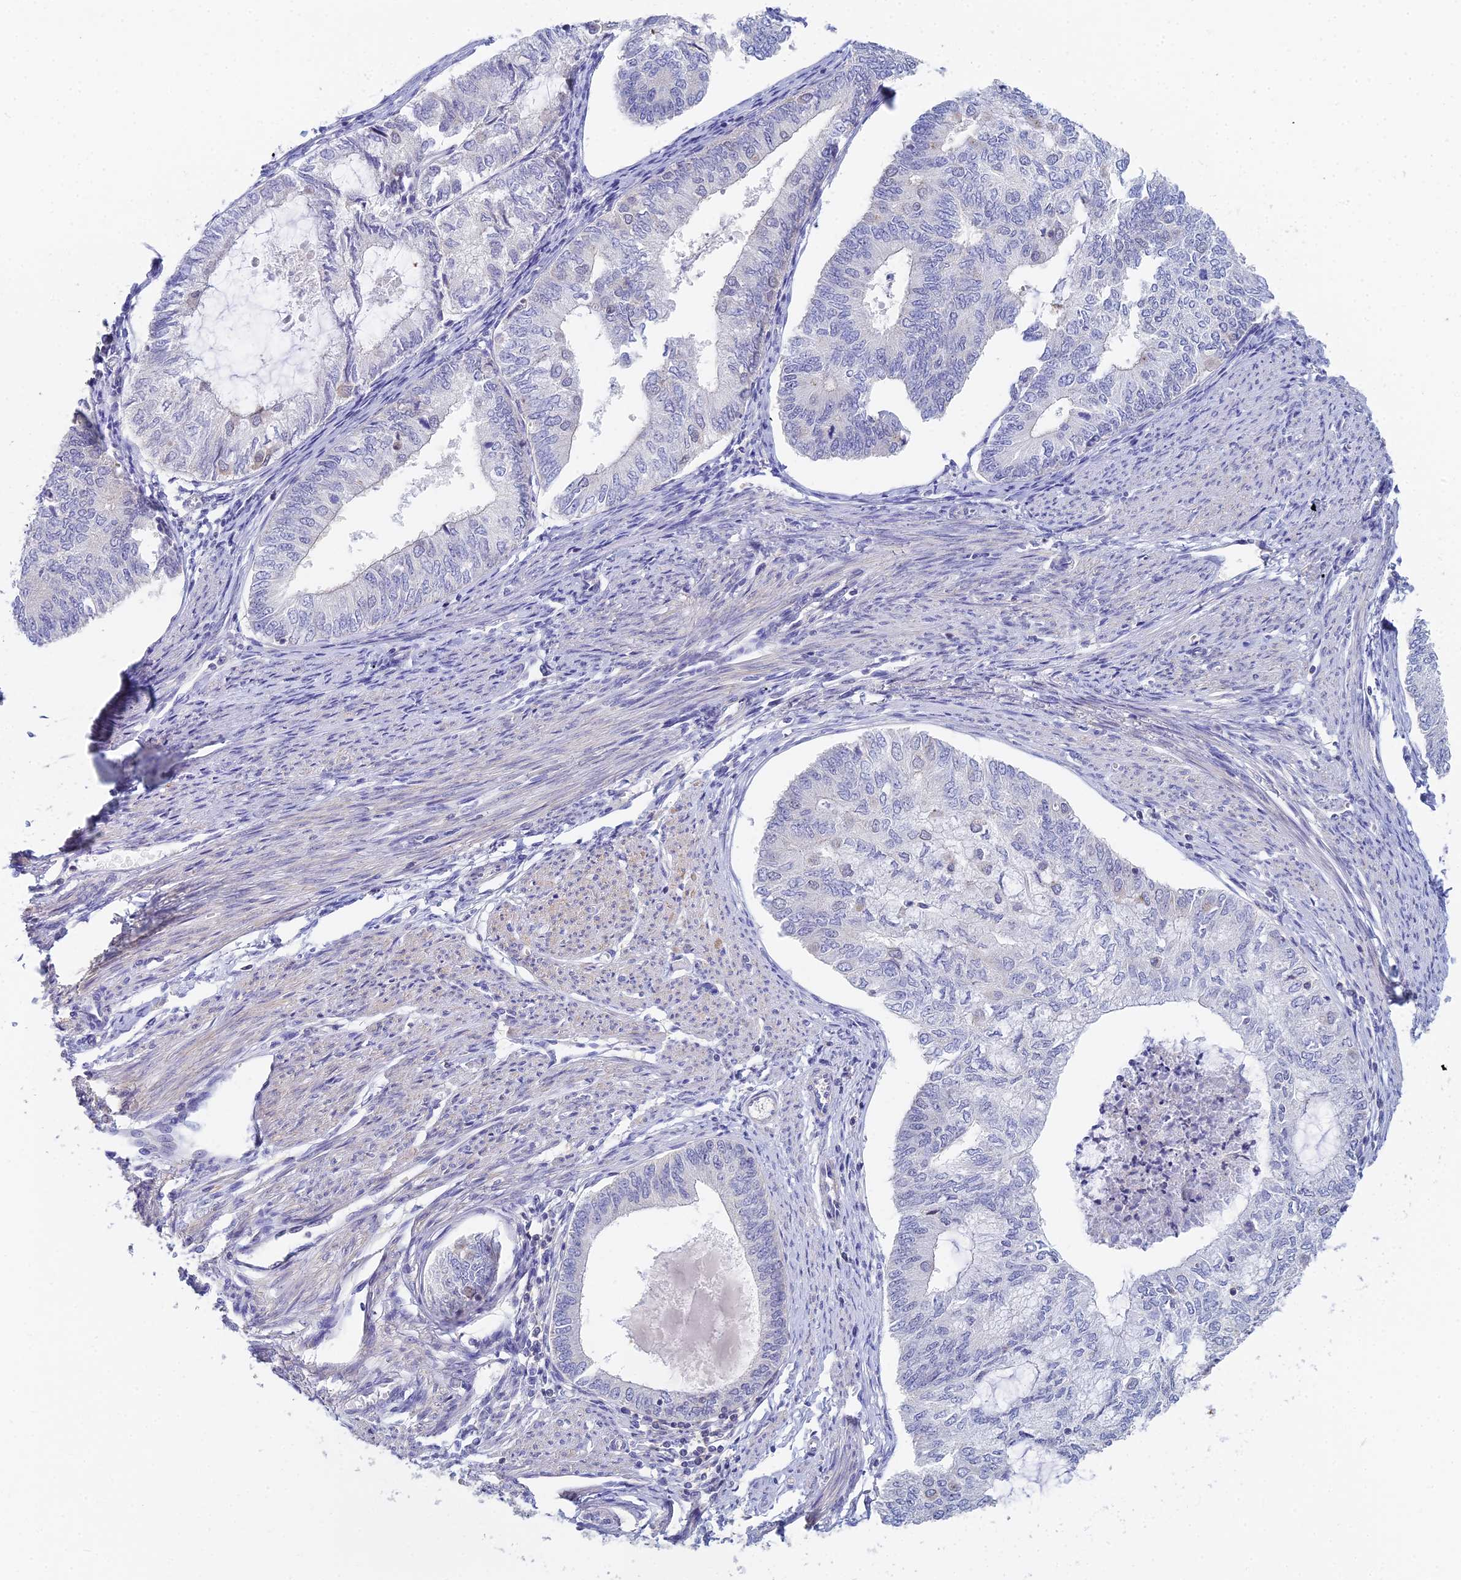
{"staining": {"intensity": "negative", "quantity": "none", "location": "none"}, "tissue": "endometrial cancer", "cell_type": "Tumor cells", "image_type": "cancer", "snomed": [{"axis": "morphology", "description": "Adenocarcinoma, NOS"}, {"axis": "topography", "description": "Endometrium"}], "caption": "Tumor cells show no significant protein positivity in endometrial cancer (adenocarcinoma). (DAB IHC, high magnification).", "gene": "MCM2", "patient": {"sex": "female", "age": 68}}